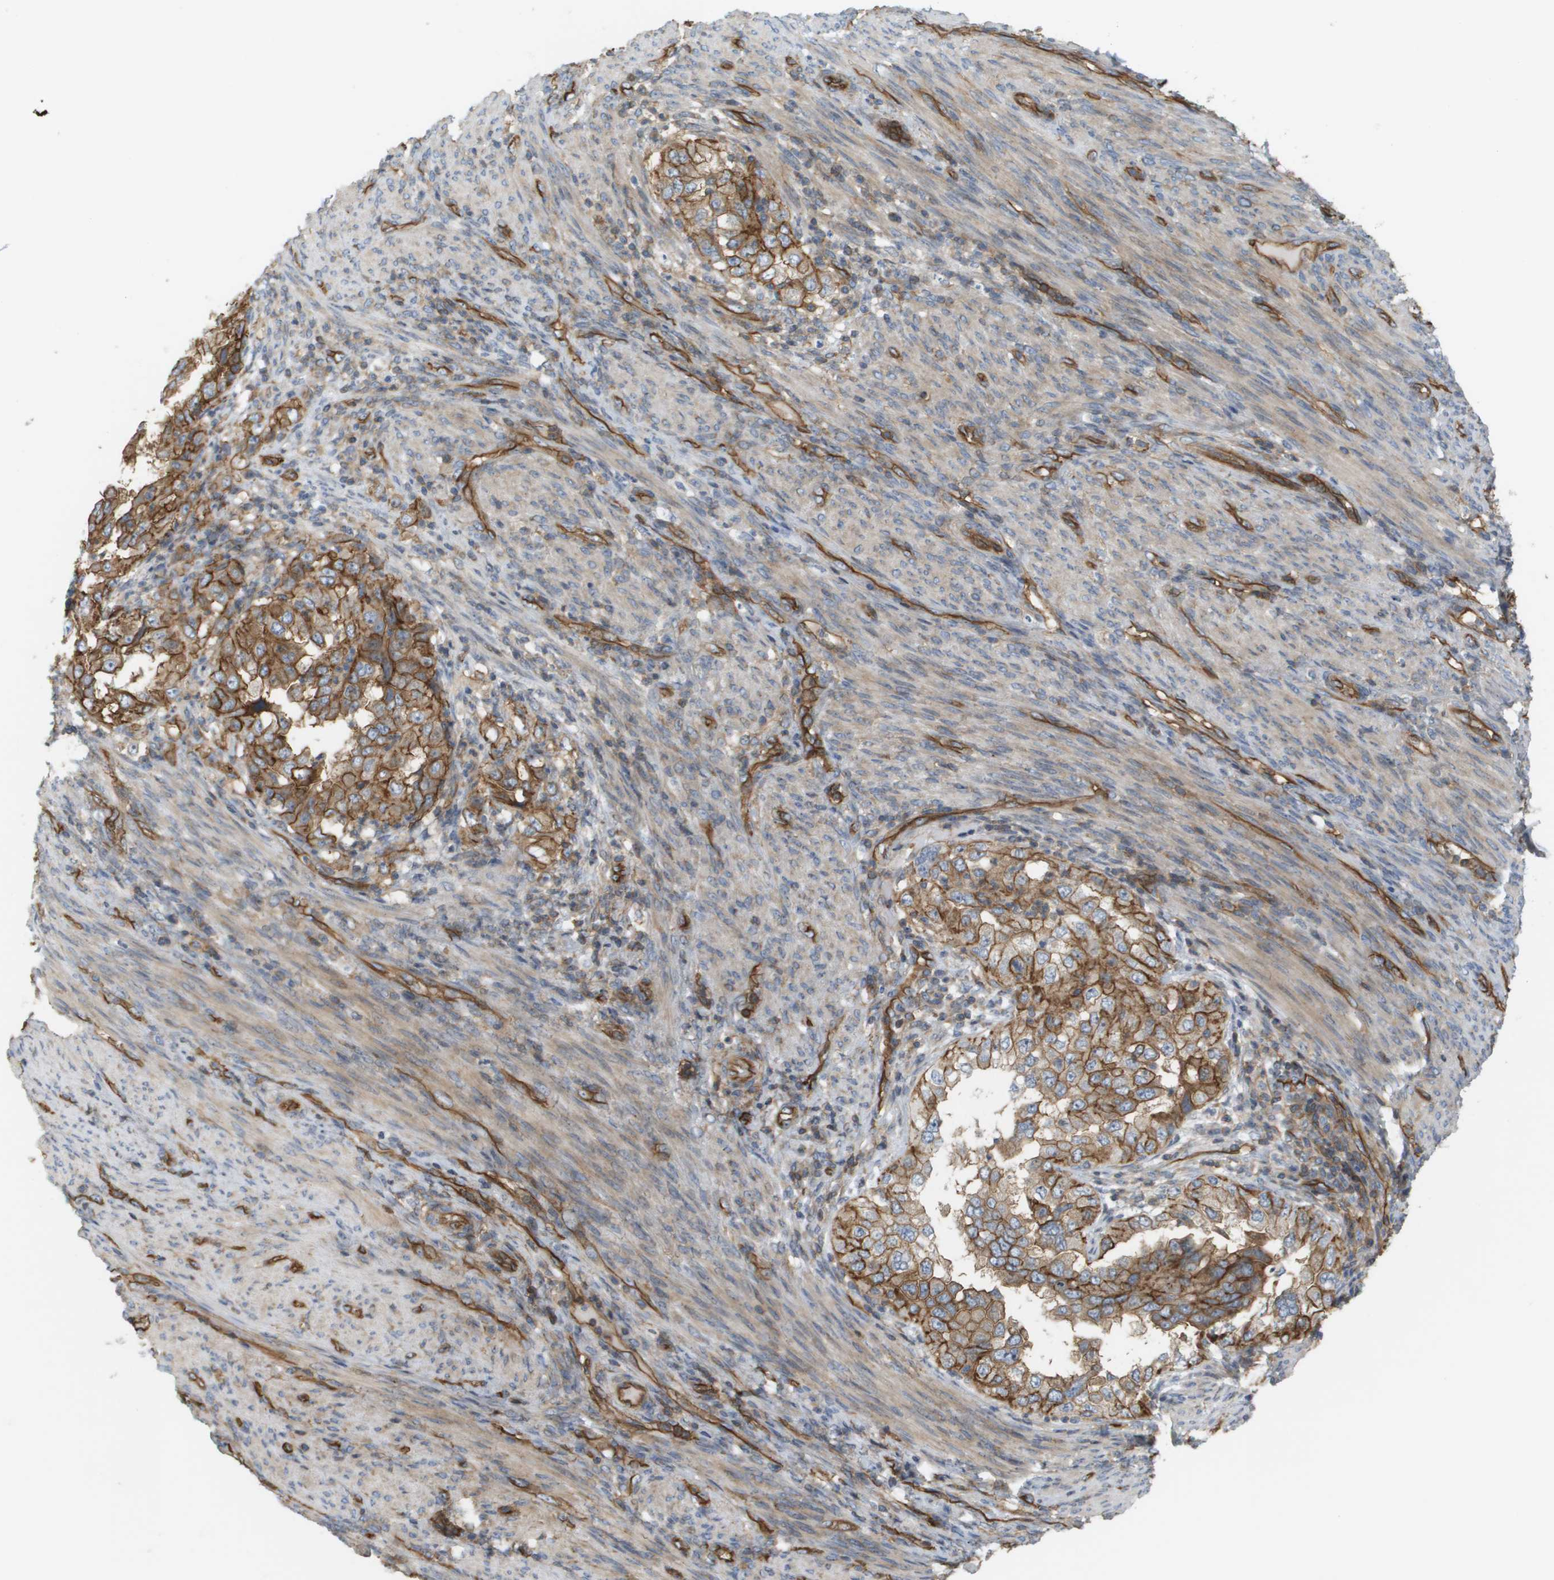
{"staining": {"intensity": "moderate", "quantity": ">75%", "location": "cytoplasmic/membranous"}, "tissue": "endometrial cancer", "cell_type": "Tumor cells", "image_type": "cancer", "snomed": [{"axis": "morphology", "description": "Adenocarcinoma, NOS"}, {"axis": "topography", "description": "Endometrium"}], "caption": "Adenocarcinoma (endometrial) stained with a protein marker reveals moderate staining in tumor cells.", "gene": "SGMS2", "patient": {"sex": "female", "age": 85}}